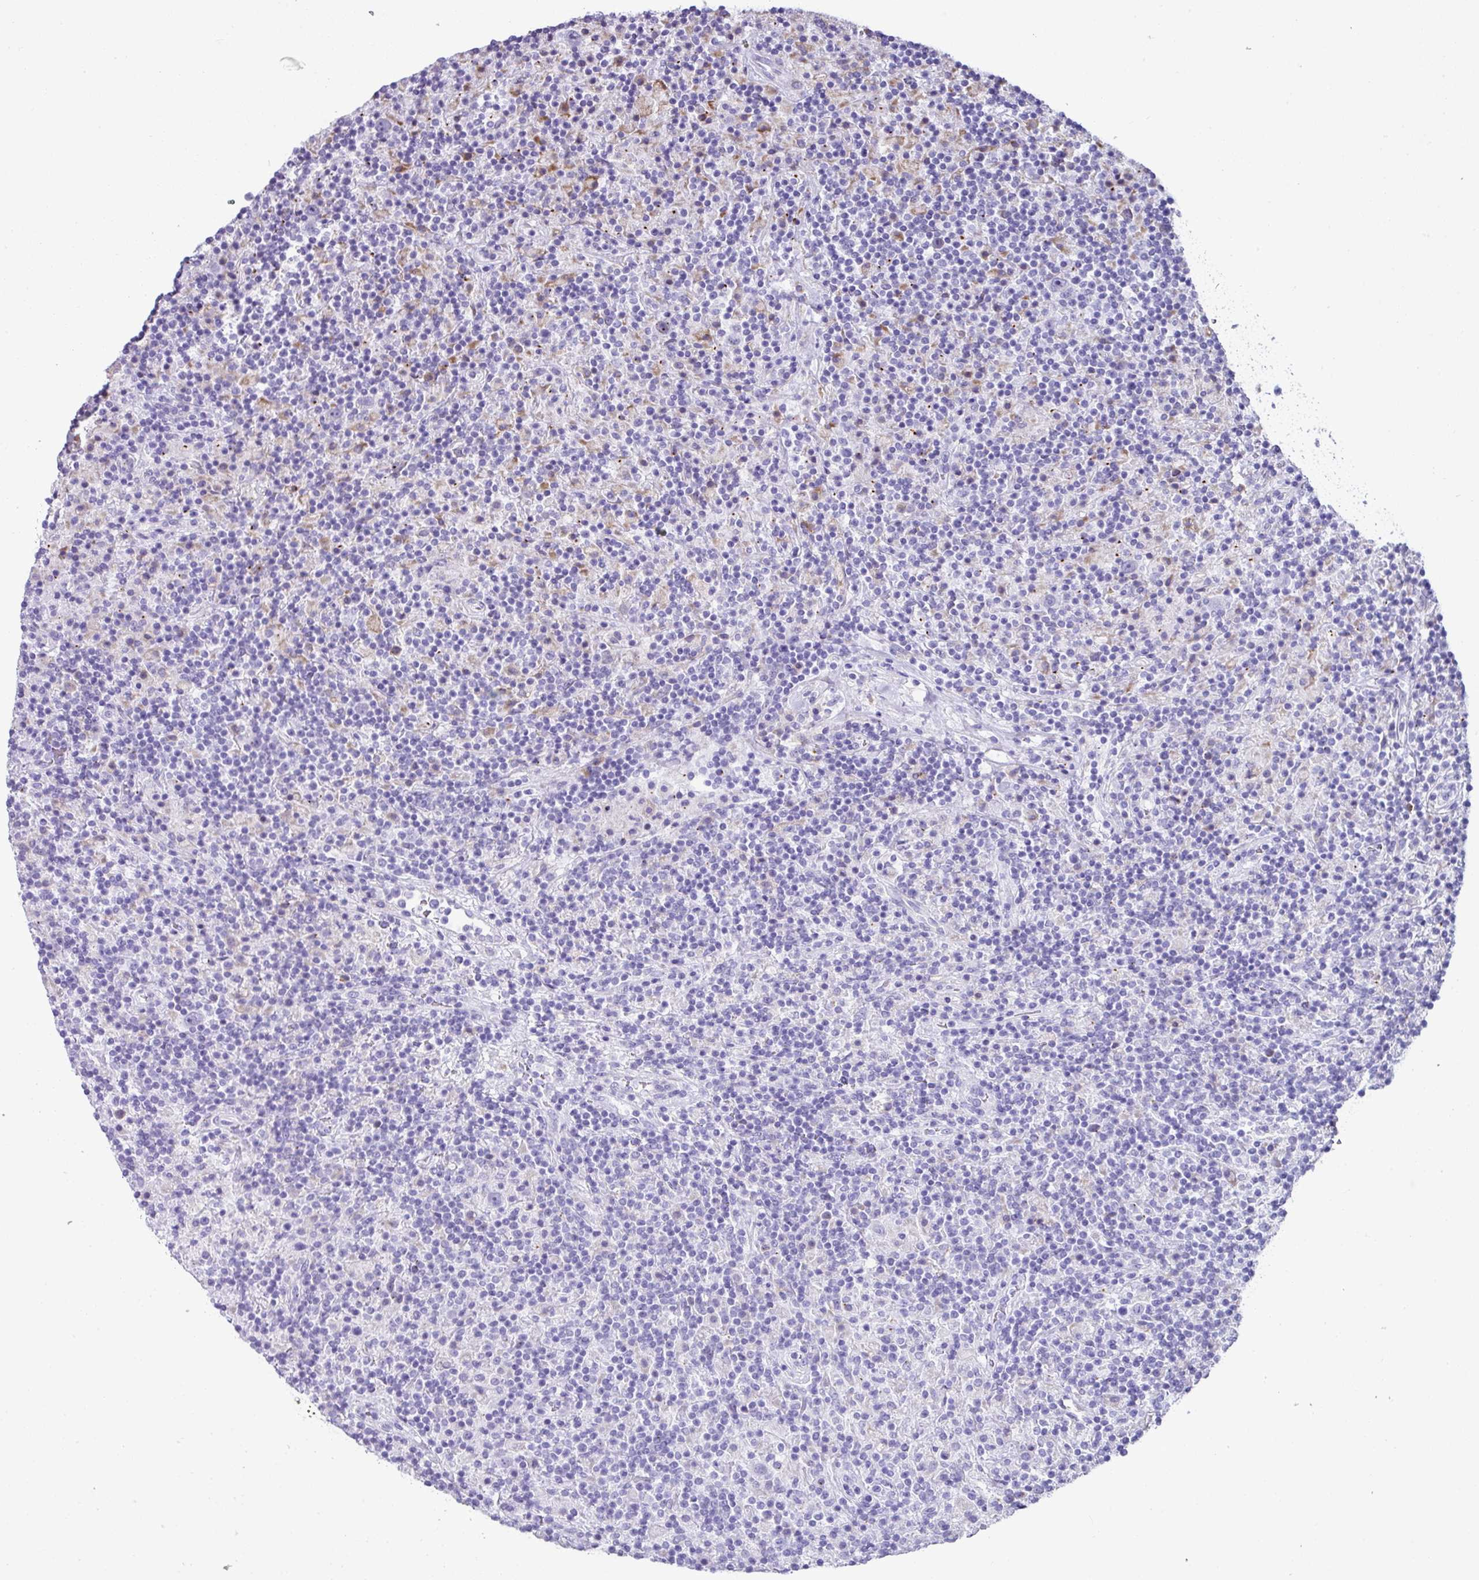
{"staining": {"intensity": "negative", "quantity": "none", "location": "none"}, "tissue": "lymphoma", "cell_type": "Tumor cells", "image_type": "cancer", "snomed": [{"axis": "morphology", "description": "Hodgkin's disease, NOS"}, {"axis": "topography", "description": "Lymph node"}], "caption": "DAB (3,3'-diaminobenzidine) immunohistochemical staining of human Hodgkin's disease displays no significant positivity in tumor cells.", "gene": "RGS21", "patient": {"sex": "male", "age": 70}}